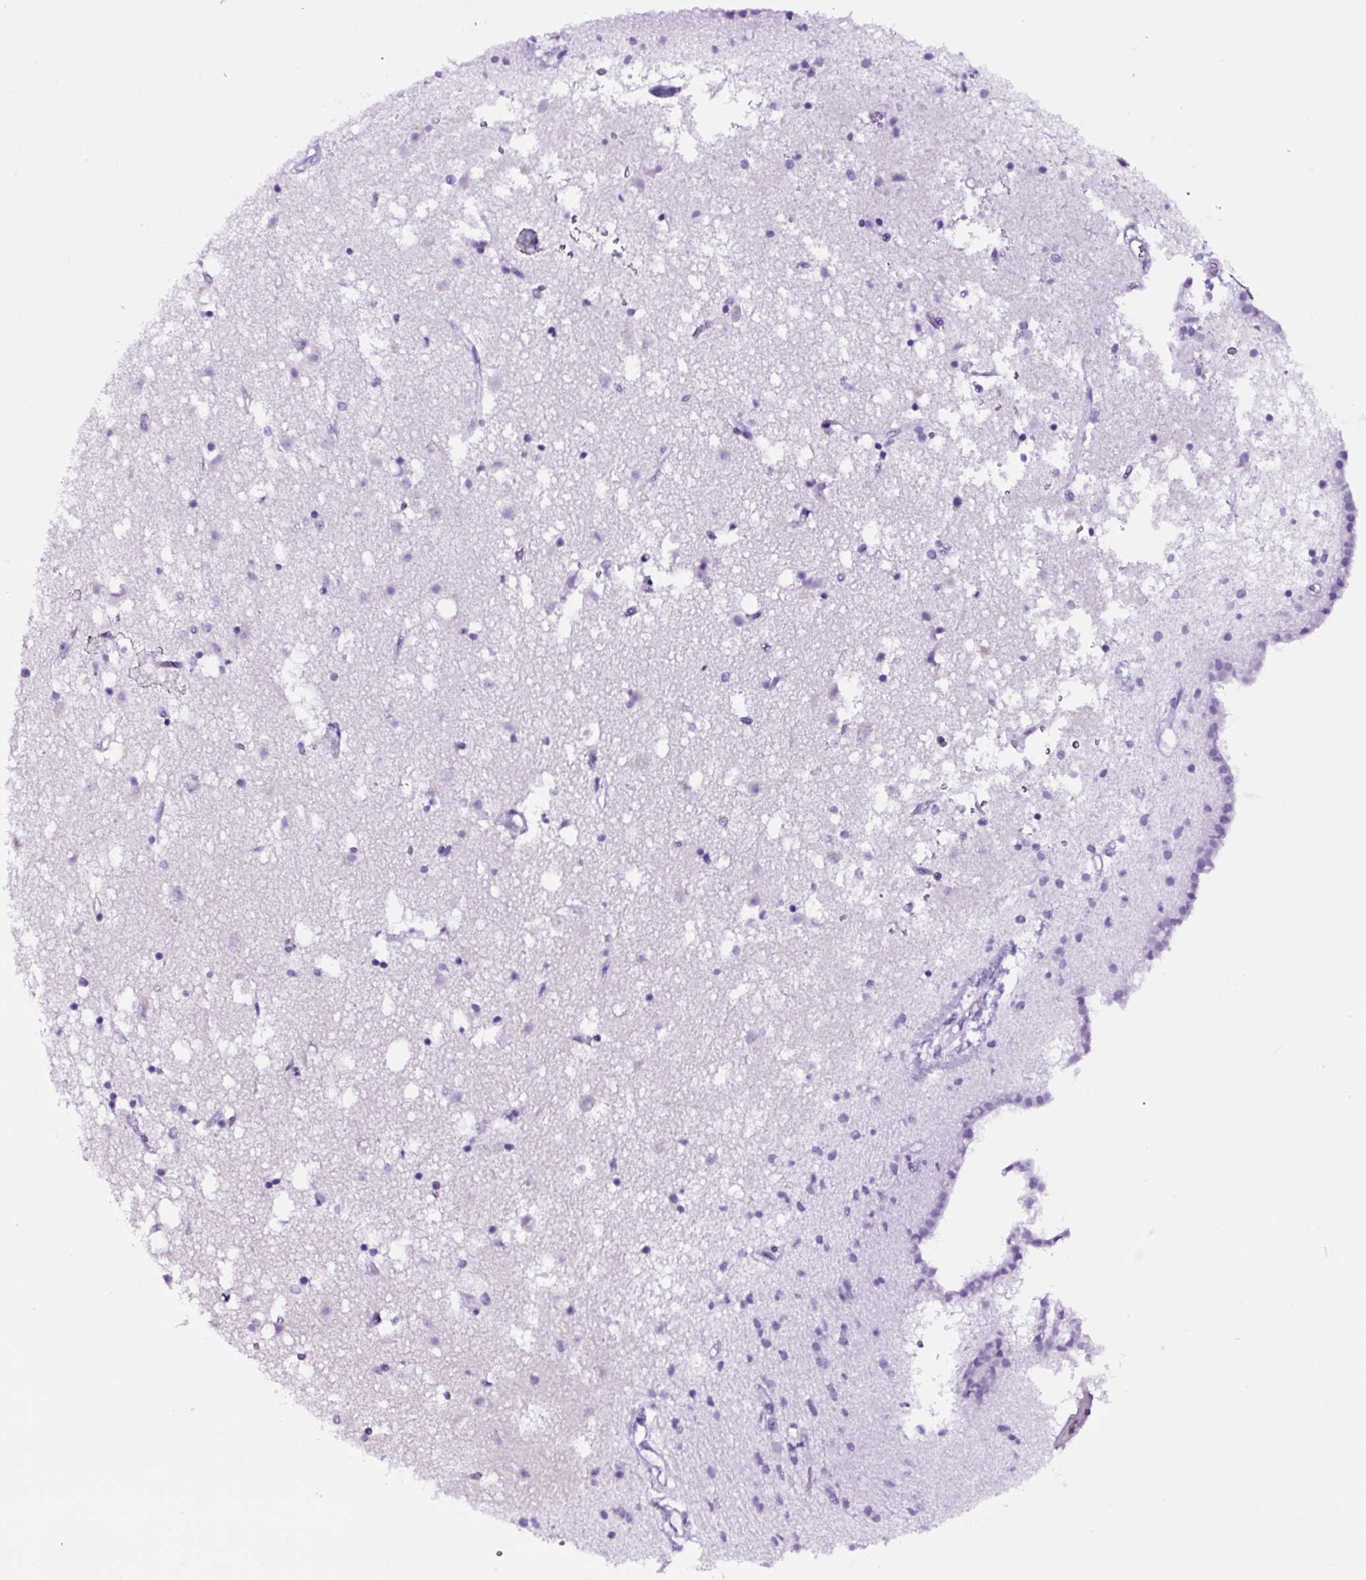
{"staining": {"intensity": "negative", "quantity": "none", "location": "none"}, "tissue": "caudate", "cell_type": "Glial cells", "image_type": "normal", "snomed": [{"axis": "morphology", "description": "Normal tissue, NOS"}, {"axis": "topography", "description": "Lateral ventricle wall"}], "caption": "Human caudate stained for a protein using IHC shows no staining in glial cells.", "gene": "FBXL7", "patient": {"sex": "male", "age": 58}}